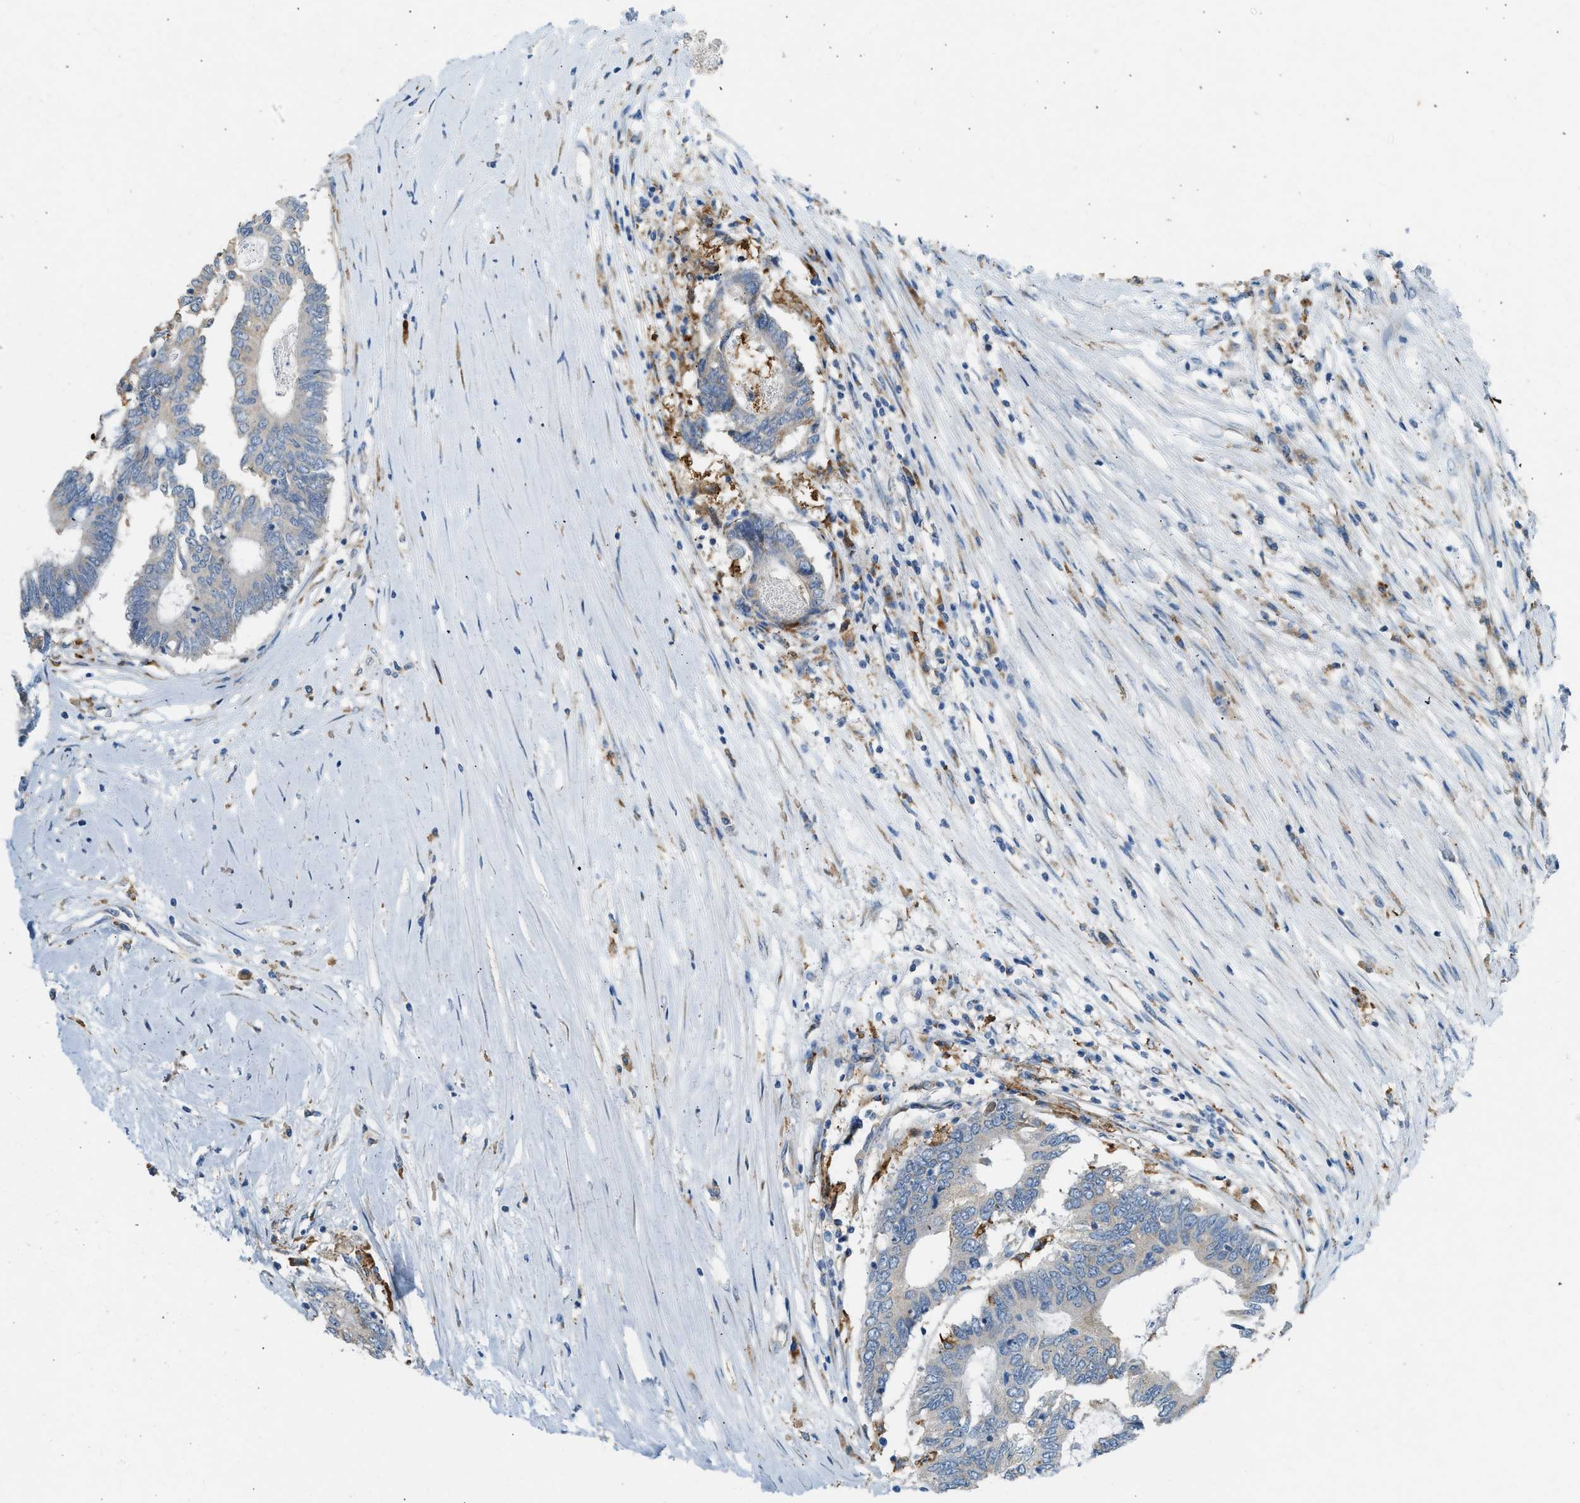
{"staining": {"intensity": "weak", "quantity": "<25%", "location": "cytoplasmic/membranous"}, "tissue": "colorectal cancer", "cell_type": "Tumor cells", "image_type": "cancer", "snomed": [{"axis": "morphology", "description": "Adenocarcinoma, NOS"}, {"axis": "topography", "description": "Rectum"}], "caption": "The image demonstrates no significant expression in tumor cells of adenocarcinoma (colorectal).", "gene": "CTSB", "patient": {"sex": "male", "age": 63}}